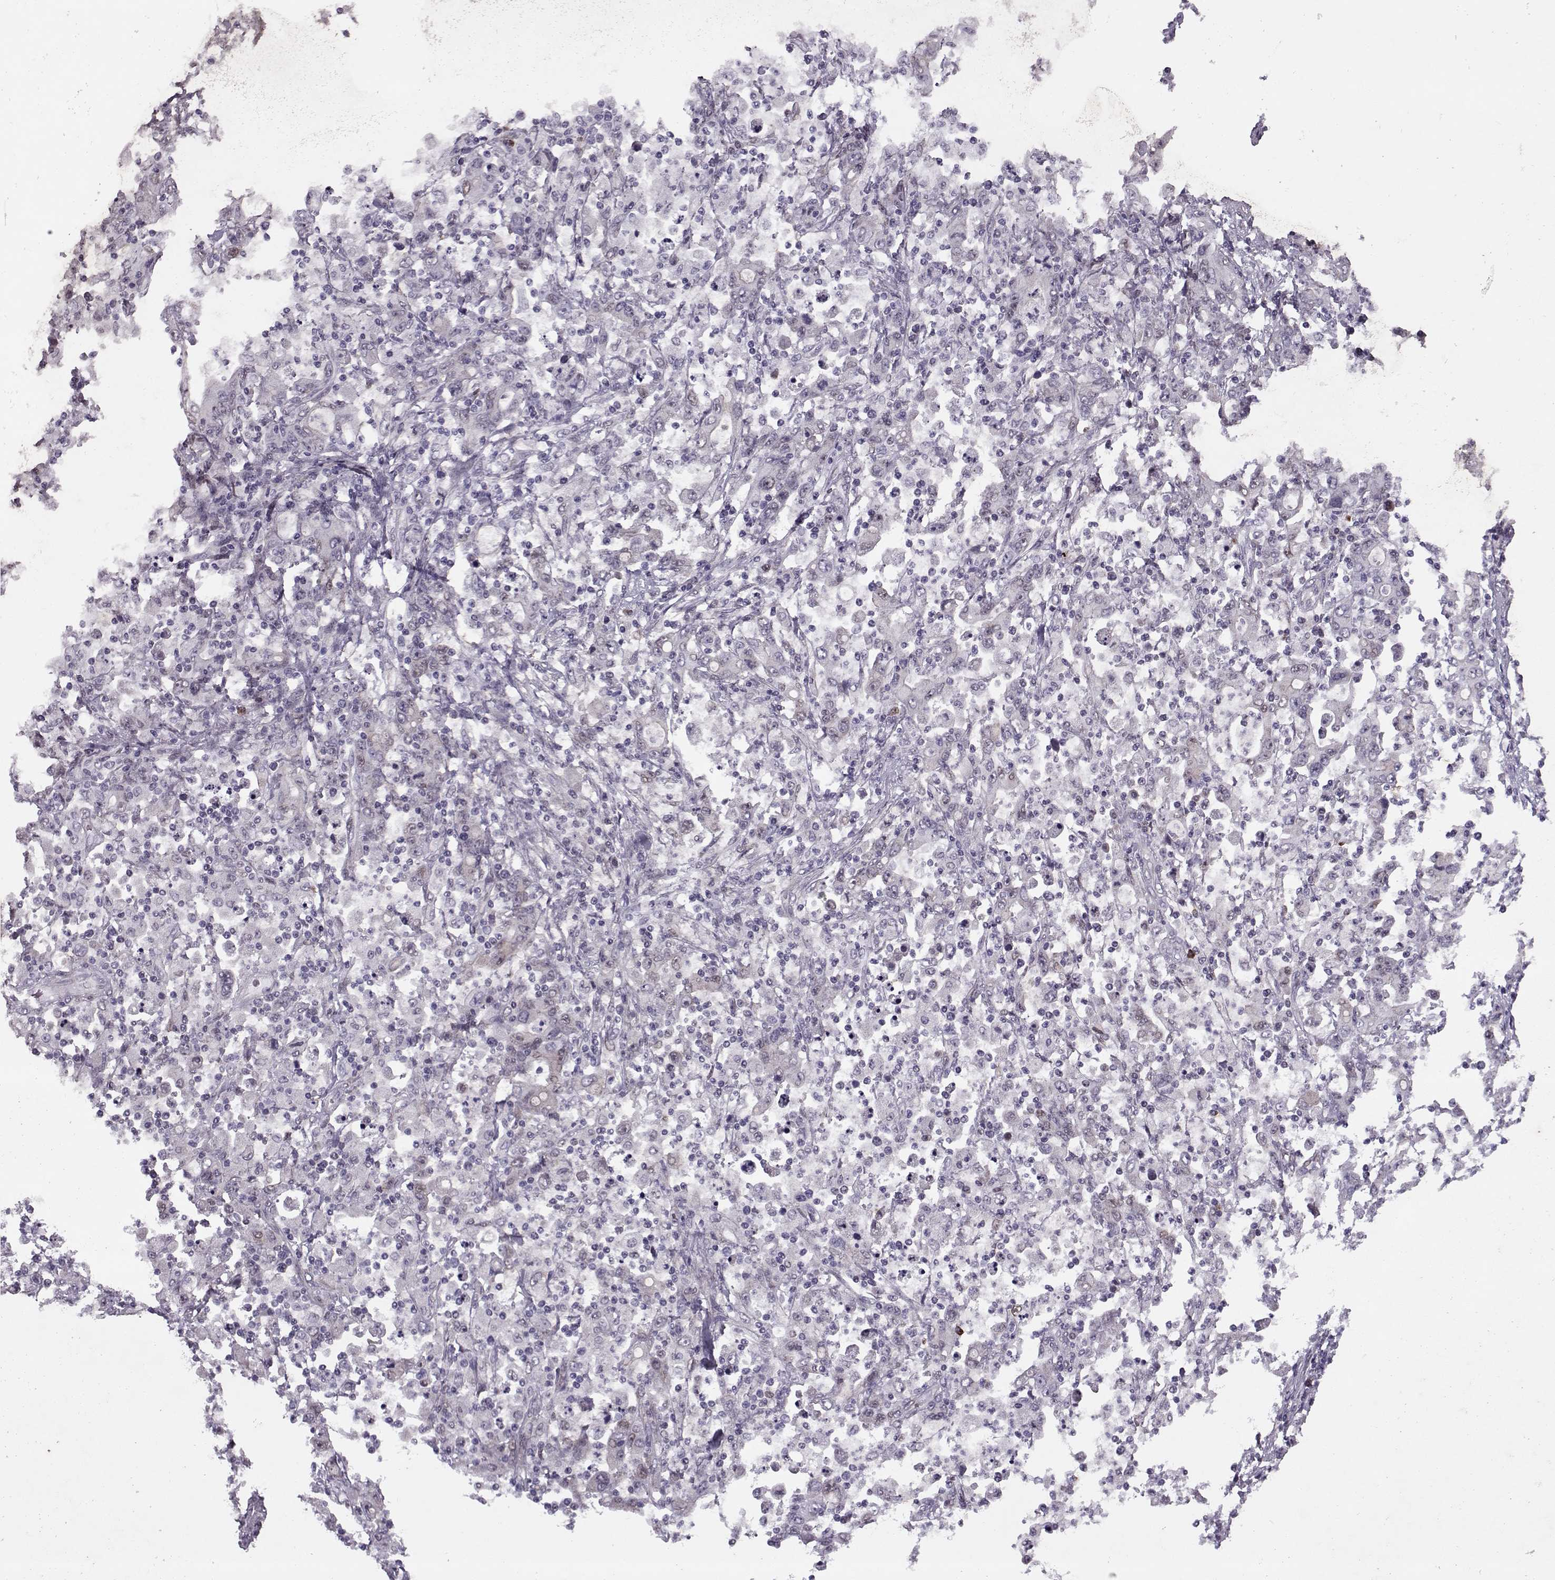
{"staining": {"intensity": "negative", "quantity": "none", "location": "none"}, "tissue": "stomach cancer", "cell_type": "Tumor cells", "image_type": "cancer", "snomed": [{"axis": "morphology", "description": "Adenocarcinoma, NOS"}, {"axis": "topography", "description": "Stomach, upper"}], "caption": "Histopathology image shows no protein staining in tumor cells of stomach cancer tissue.", "gene": "CDK4", "patient": {"sex": "male", "age": 69}}